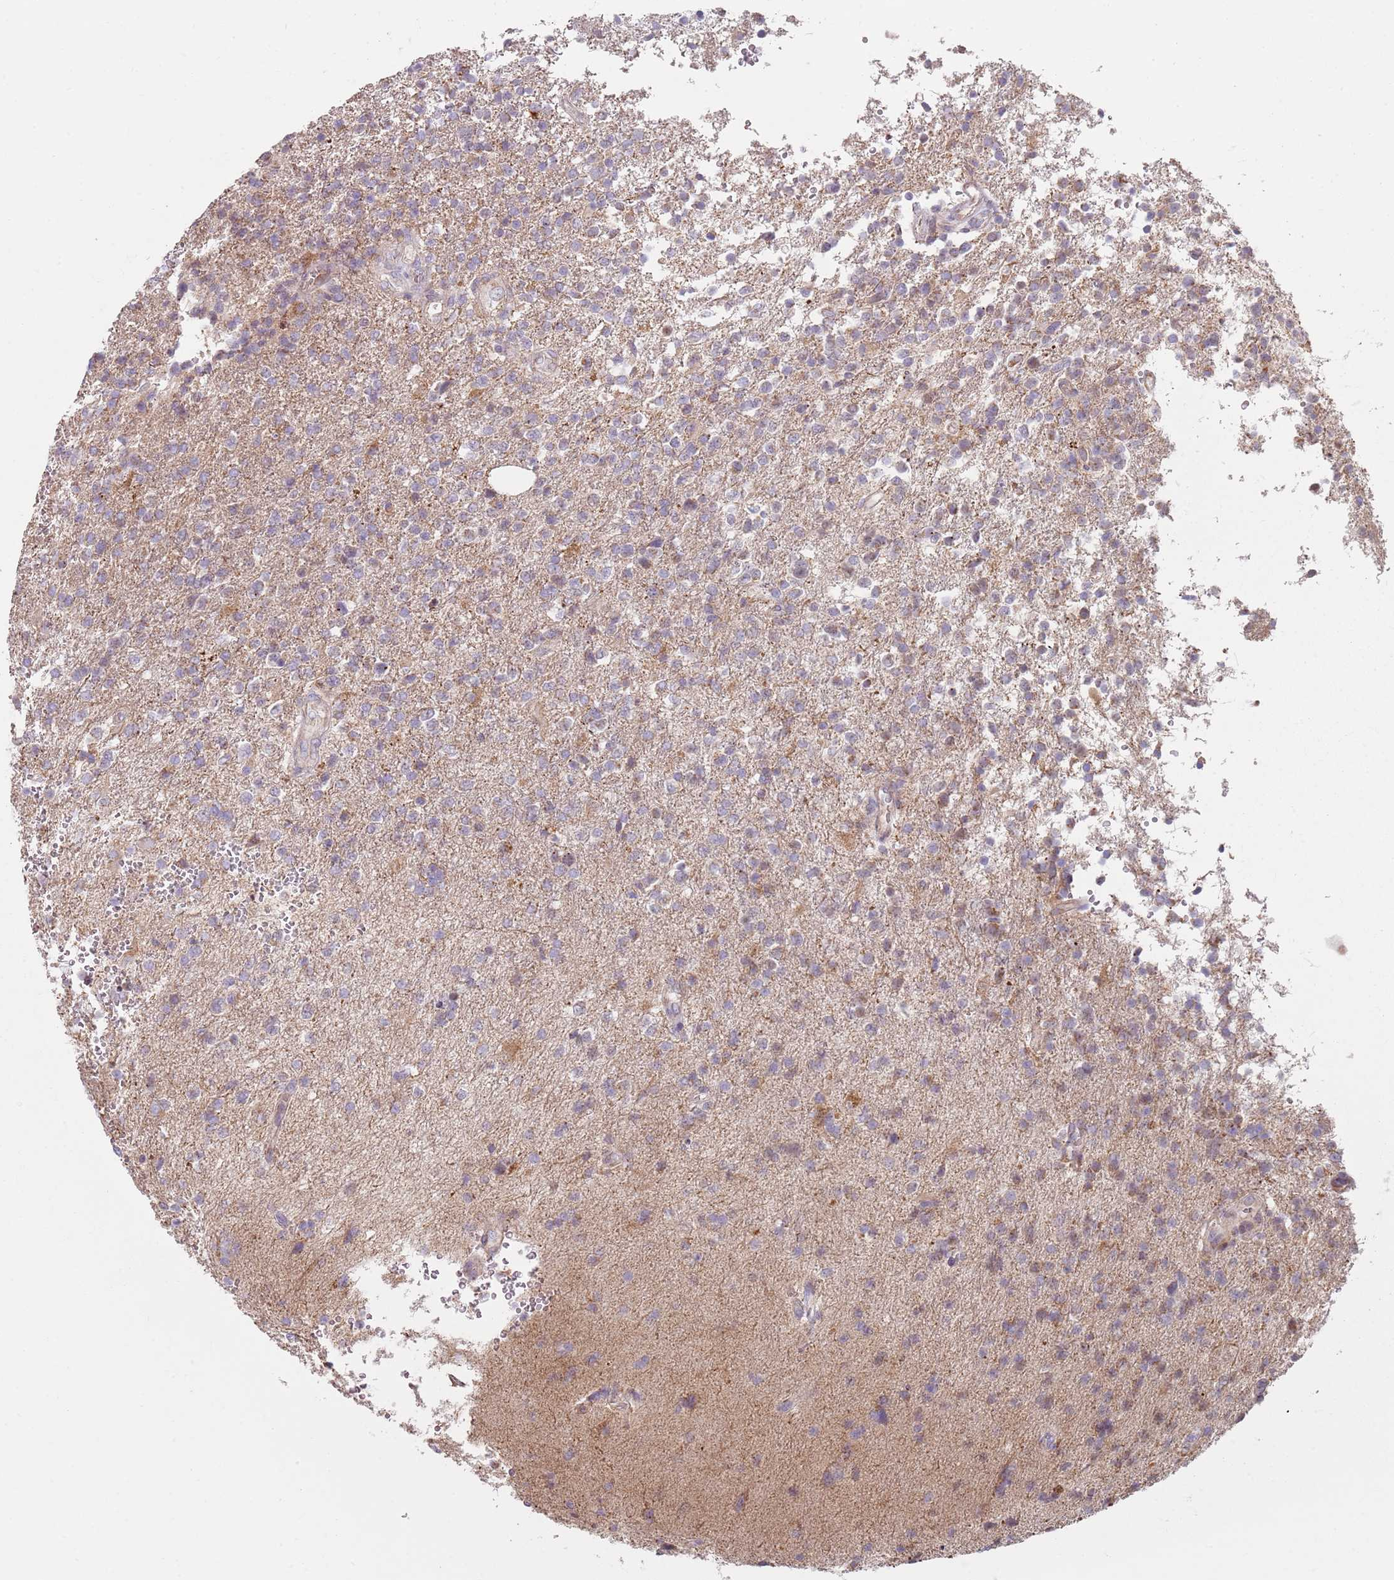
{"staining": {"intensity": "negative", "quantity": "none", "location": "none"}, "tissue": "glioma", "cell_type": "Tumor cells", "image_type": "cancer", "snomed": [{"axis": "morphology", "description": "Glioma, malignant, High grade"}, {"axis": "topography", "description": "Brain"}], "caption": "A micrograph of human glioma is negative for staining in tumor cells.", "gene": "GAS8", "patient": {"sex": "male", "age": 56}}